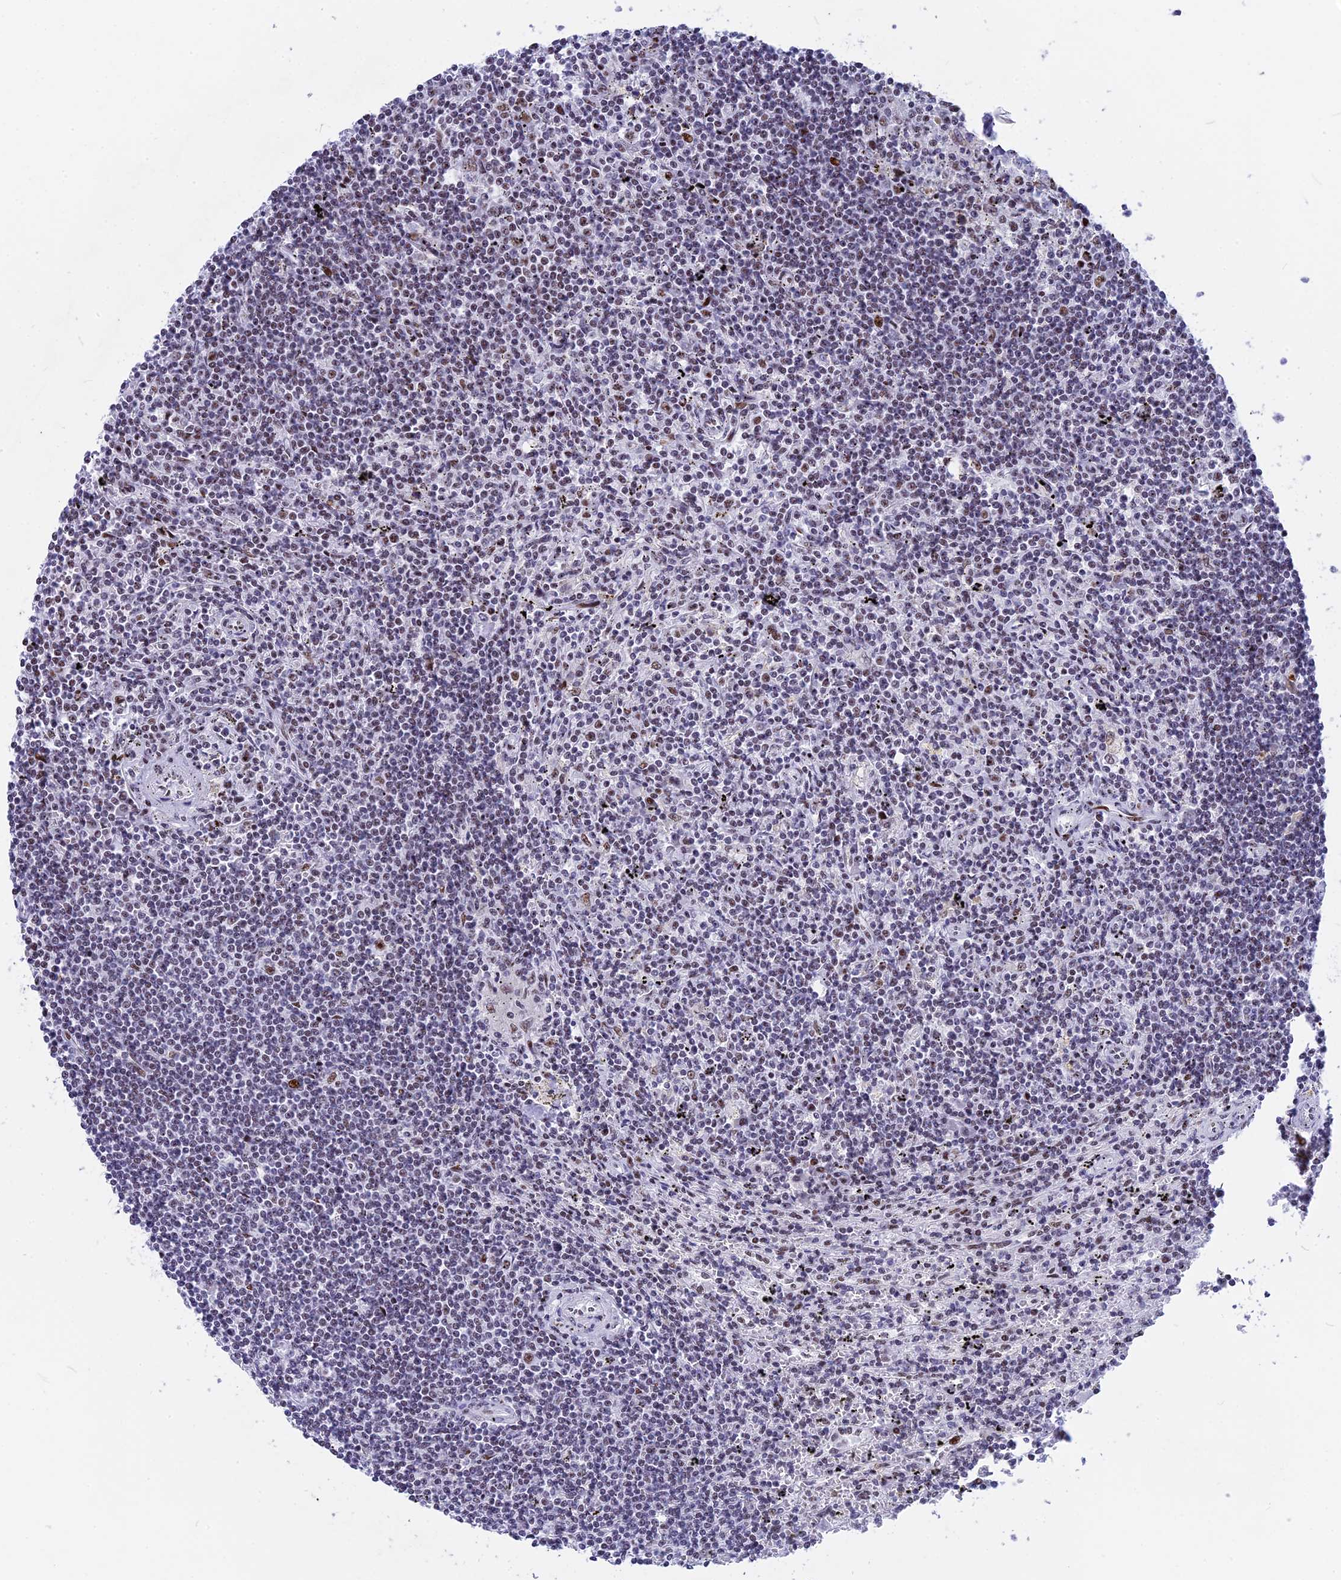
{"staining": {"intensity": "negative", "quantity": "none", "location": "none"}, "tissue": "lymphoma", "cell_type": "Tumor cells", "image_type": "cancer", "snomed": [{"axis": "morphology", "description": "Malignant lymphoma, non-Hodgkin's type, Low grade"}, {"axis": "topography", "description": "Spleen"}], "caption": "There is no significant positivity in tumor cells of malignant lymphoma, non-Hodgkin's type (low-grade).", "gene": "NSA2", "patient": {"sex": "male", "age": 76}}